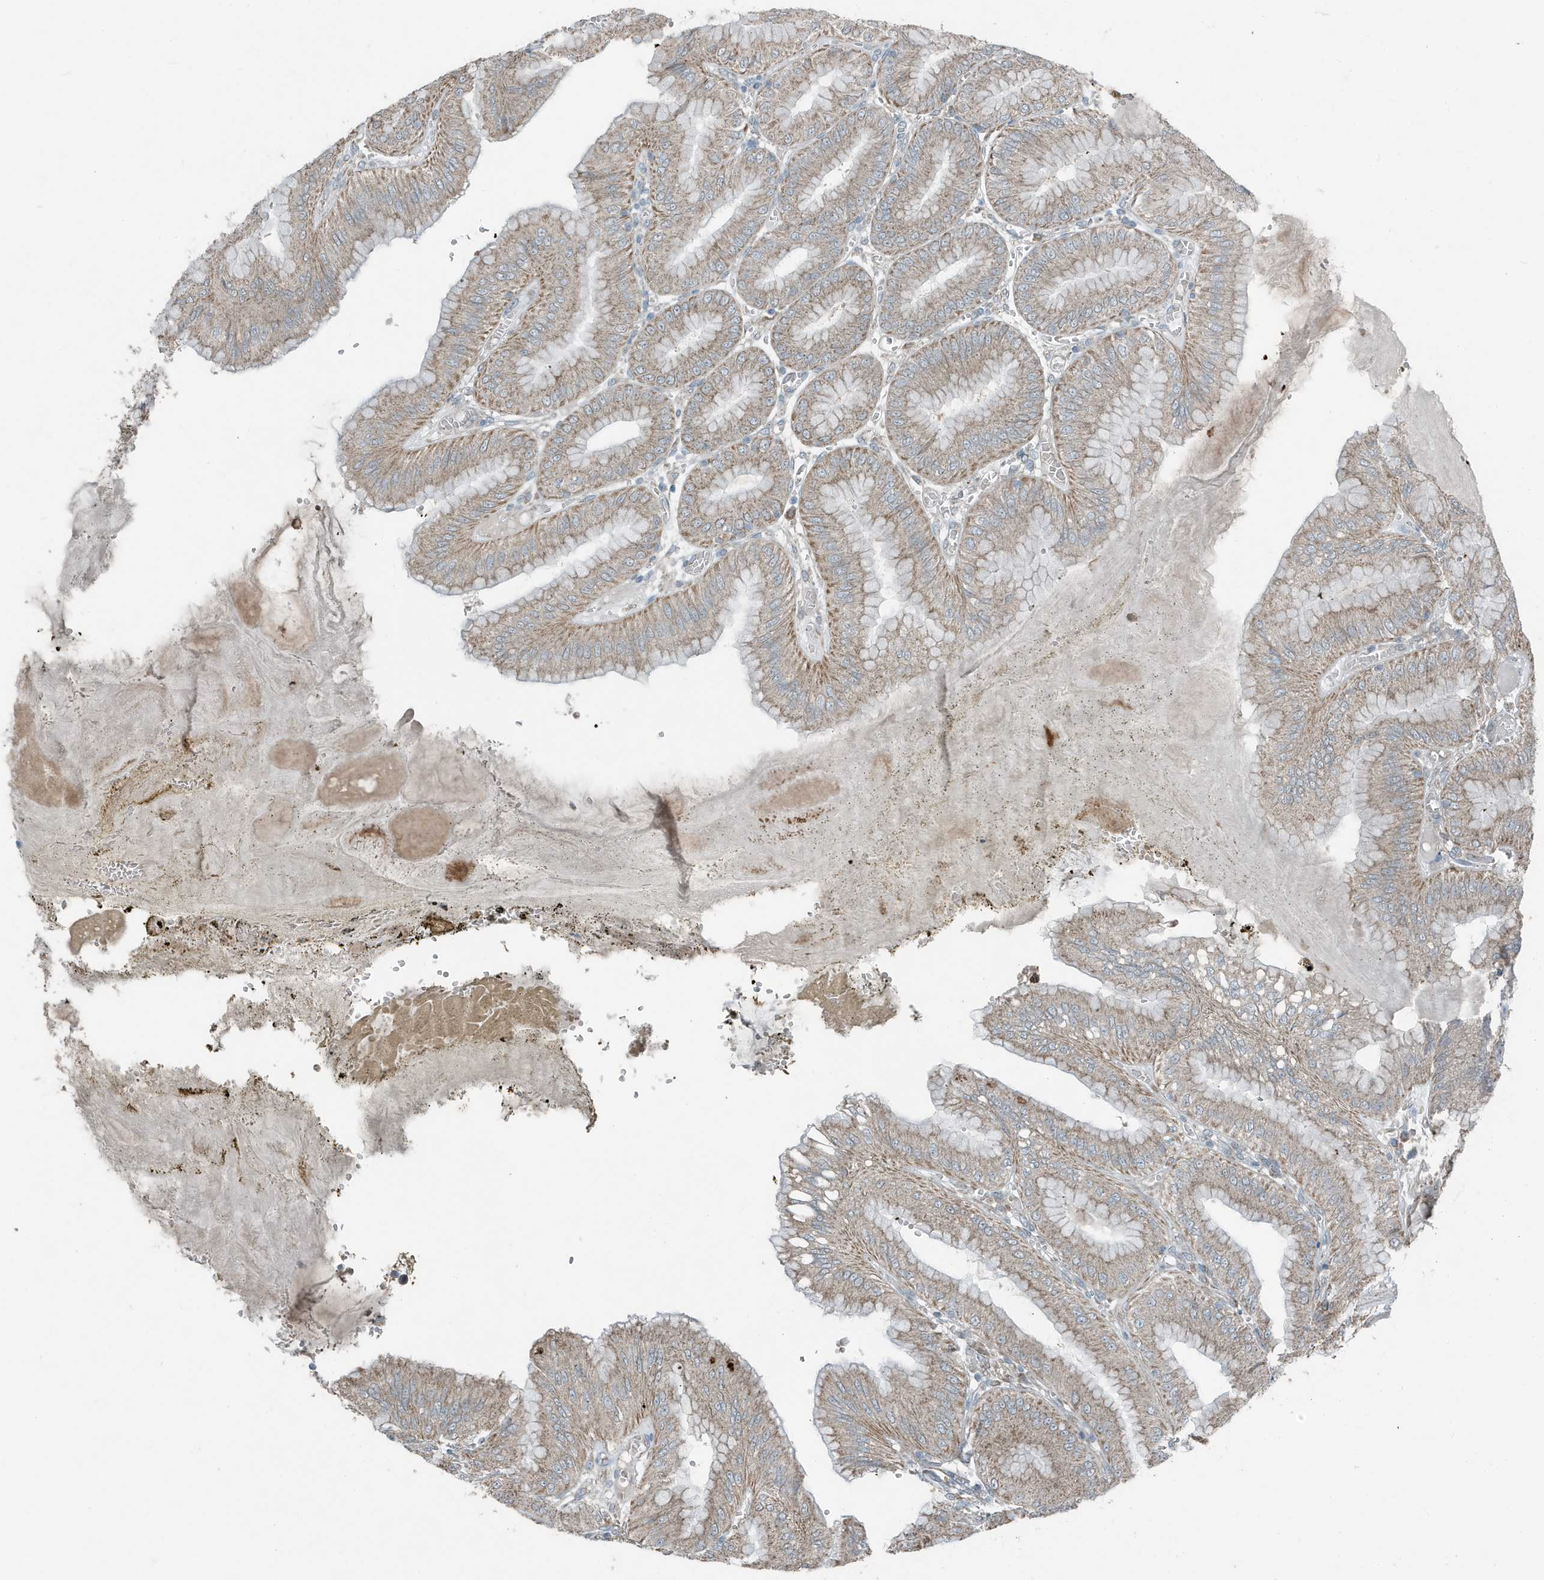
{"staining": {"intensity": "moderate", "quantity": ">75%", "location": "cytoplasmic/membranous"}, "tissue": "stomach", "cell_type": "Glandular cells", "image_type": "normal", "snomed": [{"axis": "morphology", "description": "Normal tissue, NOS"}, {"axis": "topography", "description": "Stomach, lower"}], "caption": "Unremarkable stomach exhibits moderate cytoplasmic/membranous positivity in approximately >75% of glandular cells (DAB = brown stain, brightfield microscopy at high magnification)..", "gene": "MT", "patient": {"sex": "male", "age": 71}}